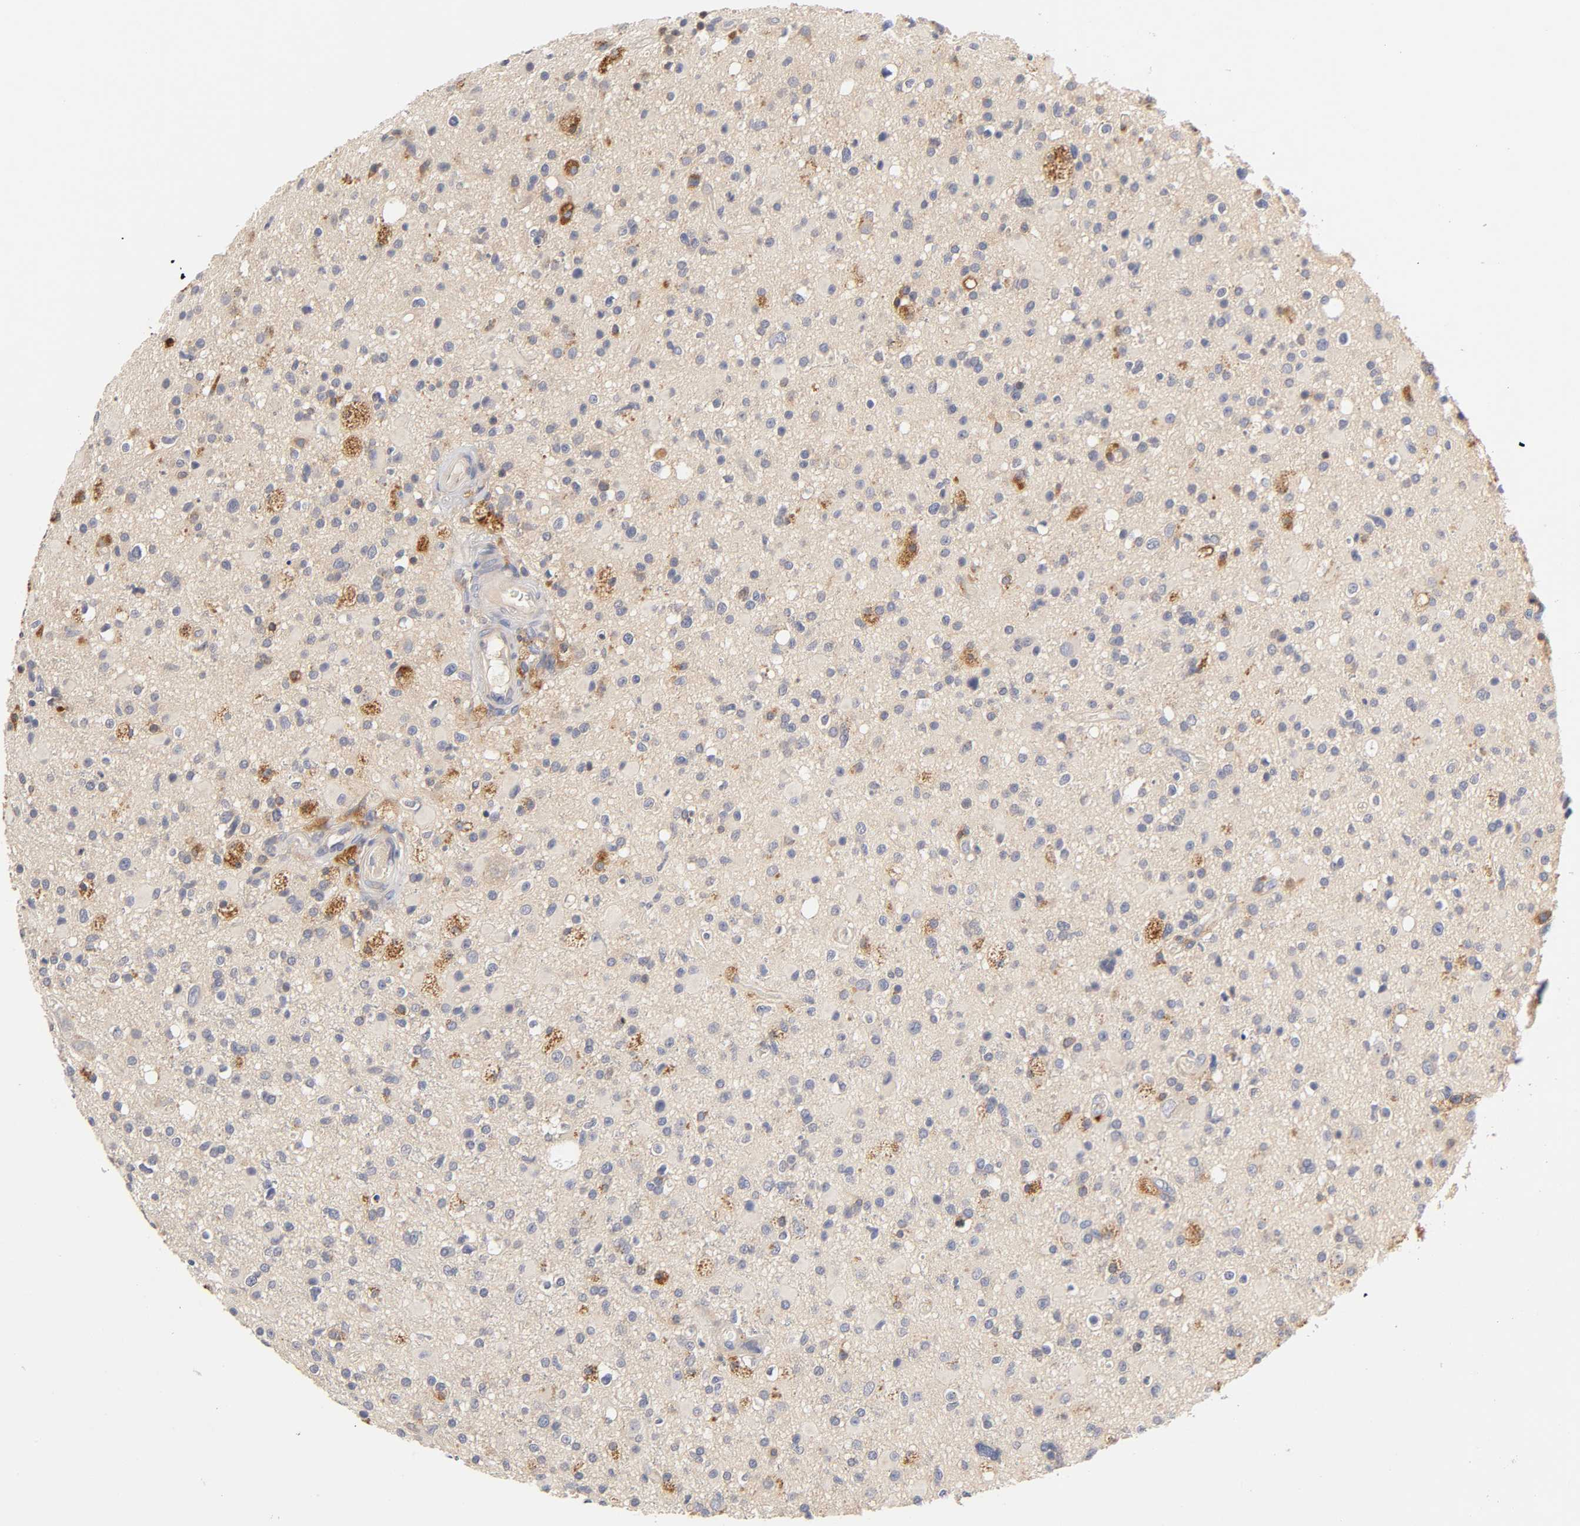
{"staining": {"intensity": "weak", "quantity": "25%-75%", "location": "cytoplasmic/membranous"}, "tissue": "glioma", "cell_type": "Tumor cells", "image_type": "cancer", "snomed": [{"axis": "morphology", "description": "Glioma, malignant, High grade"}, {"axis": "topography", "description": "Brain"}], "caption": "Tumor cells demonstrate low levels of weak cytoplasmic/membranous expression in about 25%-75% of cells in human glioma. The protein is shown in brown color, while the nuclei are stained blue.", "gene": "RHOA", "patient": {"sex": "male", "age": 33}}